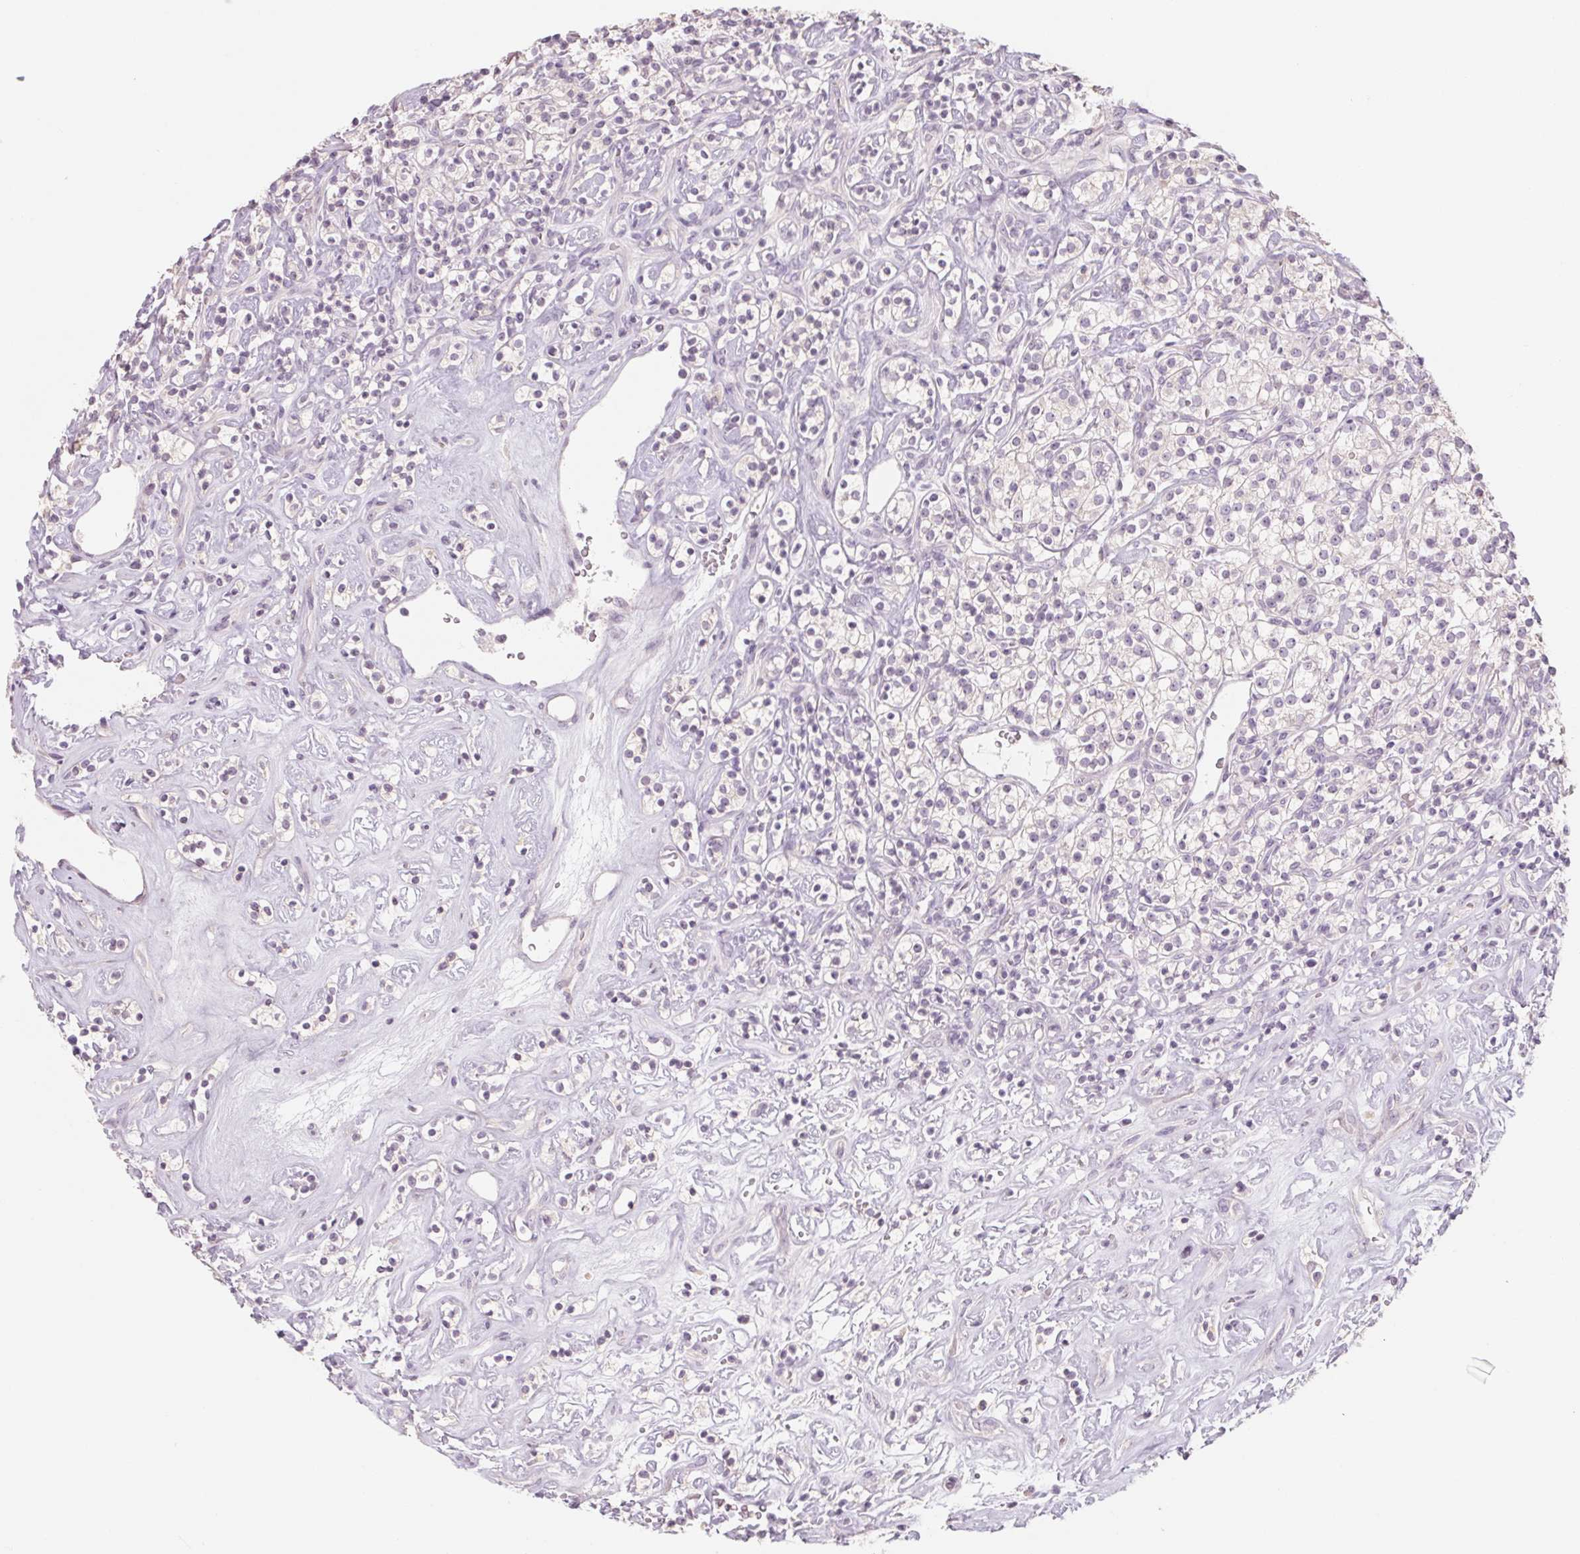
{"staining": {"intensity": "negative", "quantity": "none", "location": "none"}, "tissue": "renal cancer", "cell_type": "Tumor cells", "image_type": "cancer", "snomed": [{"axis": "morphology", "description": "Adenocarcinoma, NOS"}, {"axis": "topography", "description": "Kidney"}], "caption": "High magnification brightfield microscopy of renal adenocarcinoma stained with DAB (brown) and counterstained with hematoxylin (blue): tumor cells show no significant staining.", "gene": "POU1F1", "patient": {"sex": "male", "age": 77}}